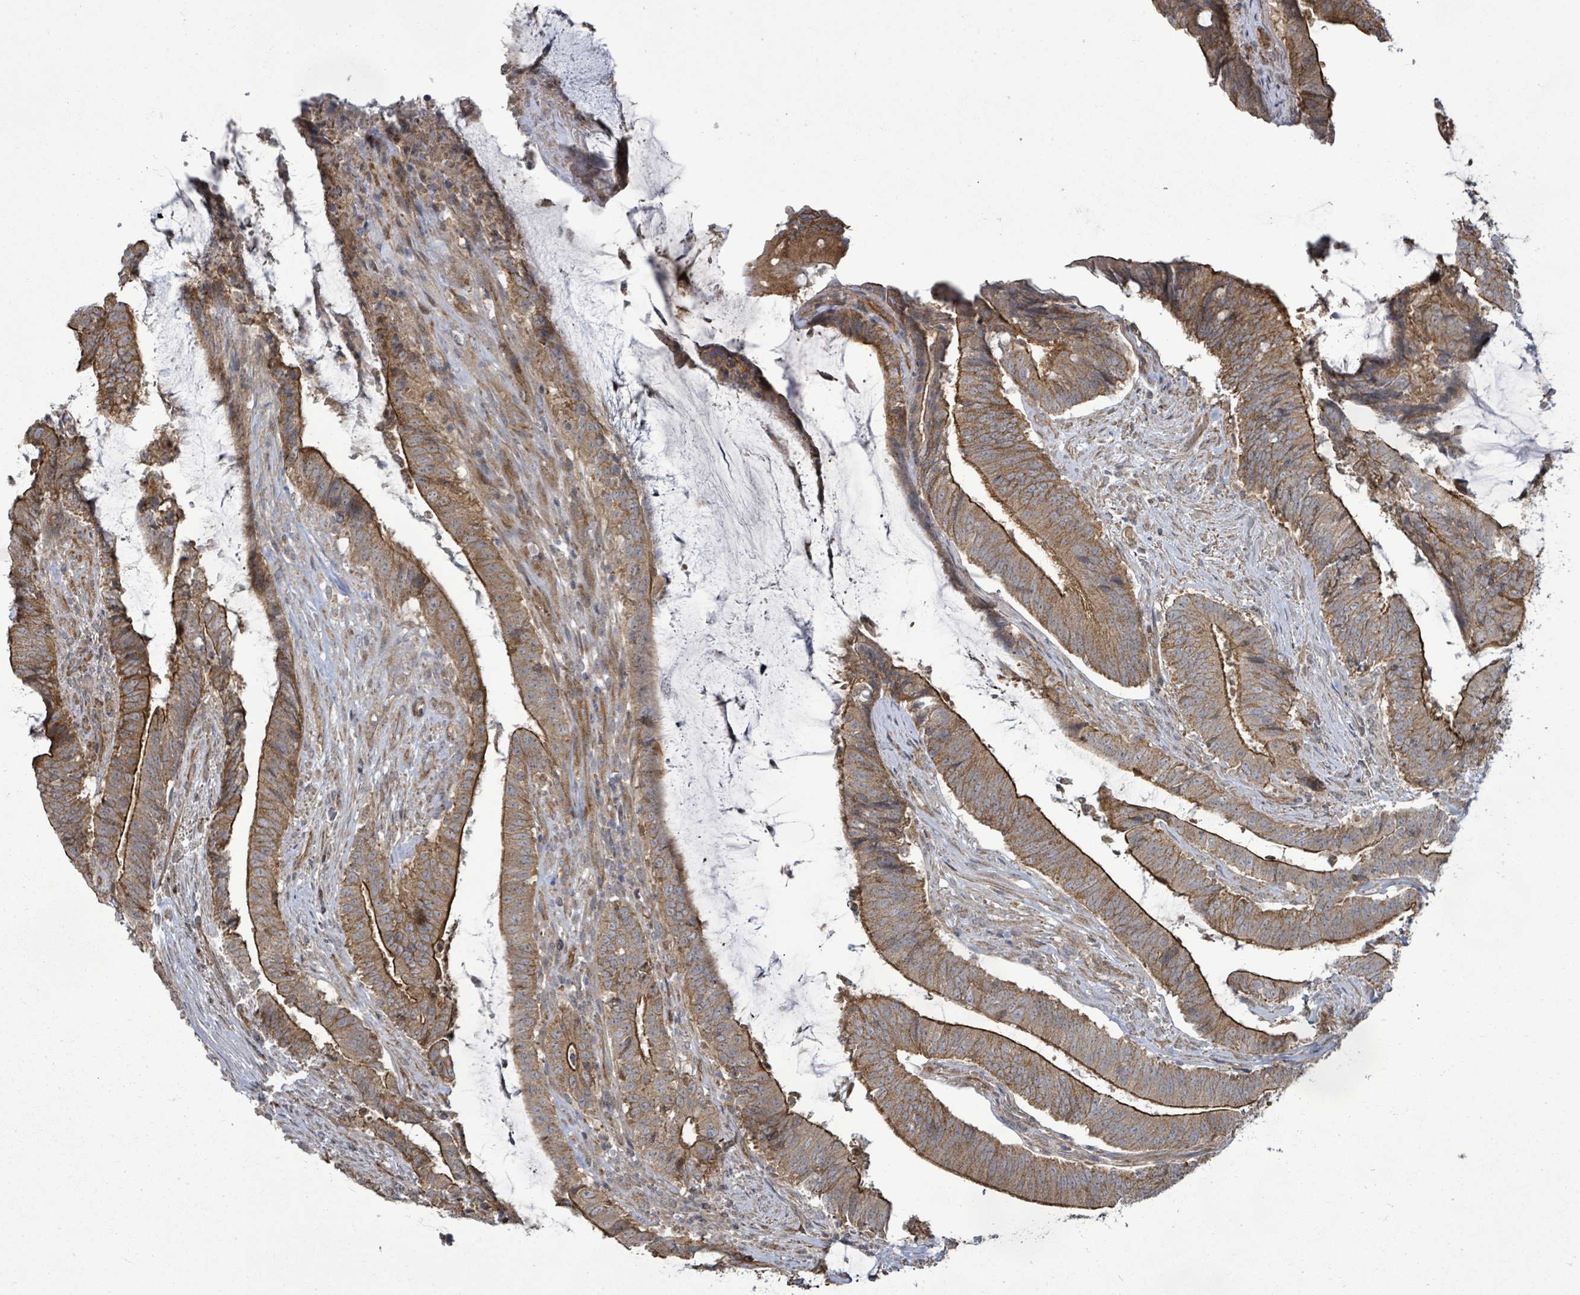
{"staining": {"intensity": "strong", "quantity": ">75%", "location": "cytoplasmic/membranous"}, "tissue": "colorectal cancer", "cell_type": "Tumor cells", "image_type": "cancer", "snomed": [{"axis": "morphology", "description": "Adenocarcinoma, NOS"}, {"axis": "topography", "description": "Colon"}], "caption": "IHC of colorectal cancer (adenocarcinoma) demonstrates high levels of strong cytoplasmic/membranous staining in about >75% of tumor cells.", "gene": "KBTBD11", "patient": {"sex": "female", "age": 43}}